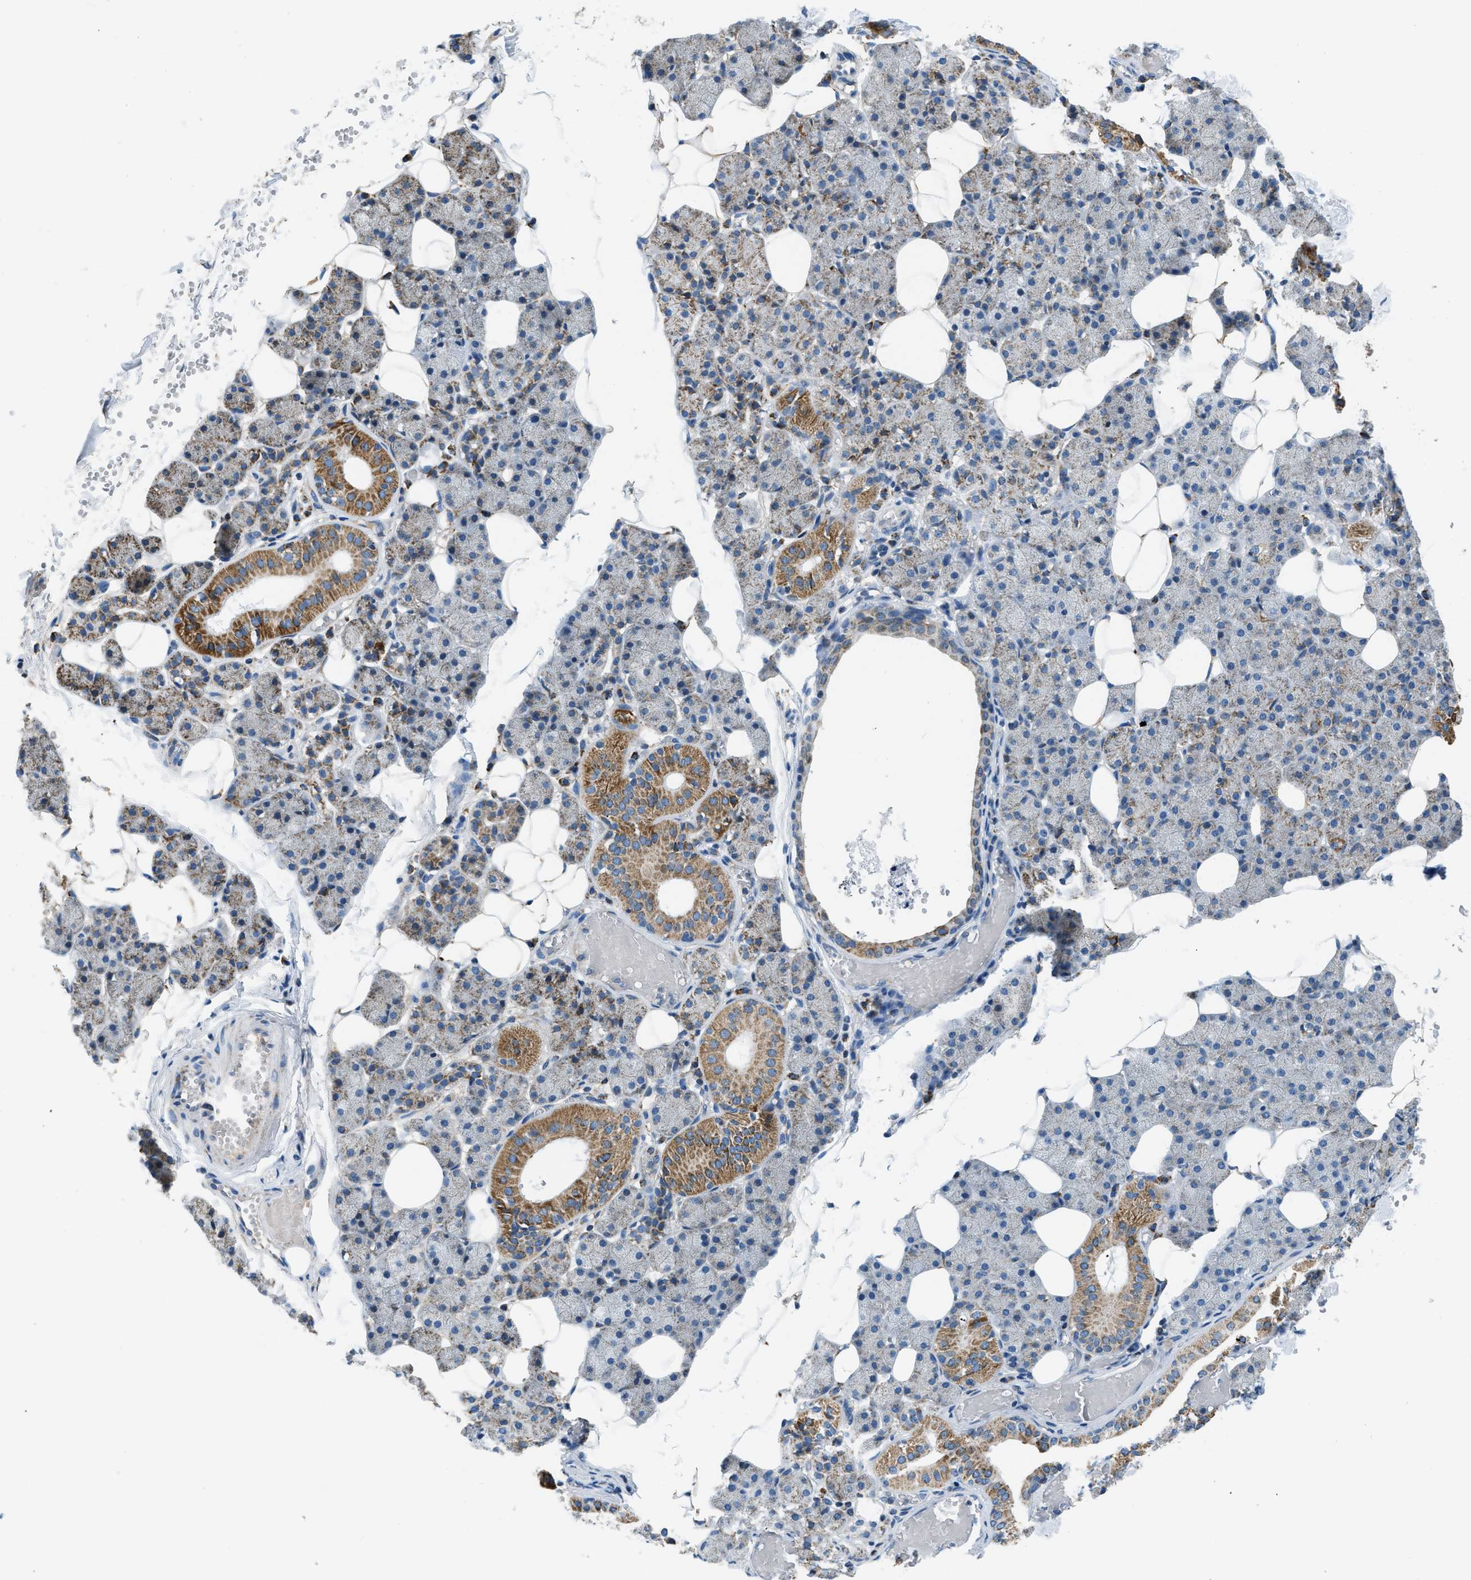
{"staining": {"intensity": "moderate", "quantity": "25%-75%", "location": "cytoplasmic/membranous"}, "tissue": "salivary gland", "cell_type": "Glandular cells", "image_type": "normal", "snomed": [{"axis": "morphology", "description": "Normal tissue, NOS"}, {"axis": "topography", "description": "Salivary gland"}], "caption": "The immunohistochemical stain labels moderate cytoplasmic/membranous positivity in glandular cells of unremarkable salivary gland.", "gene": "ACADVL", "patient": {"sex": "female", "age": 33}}